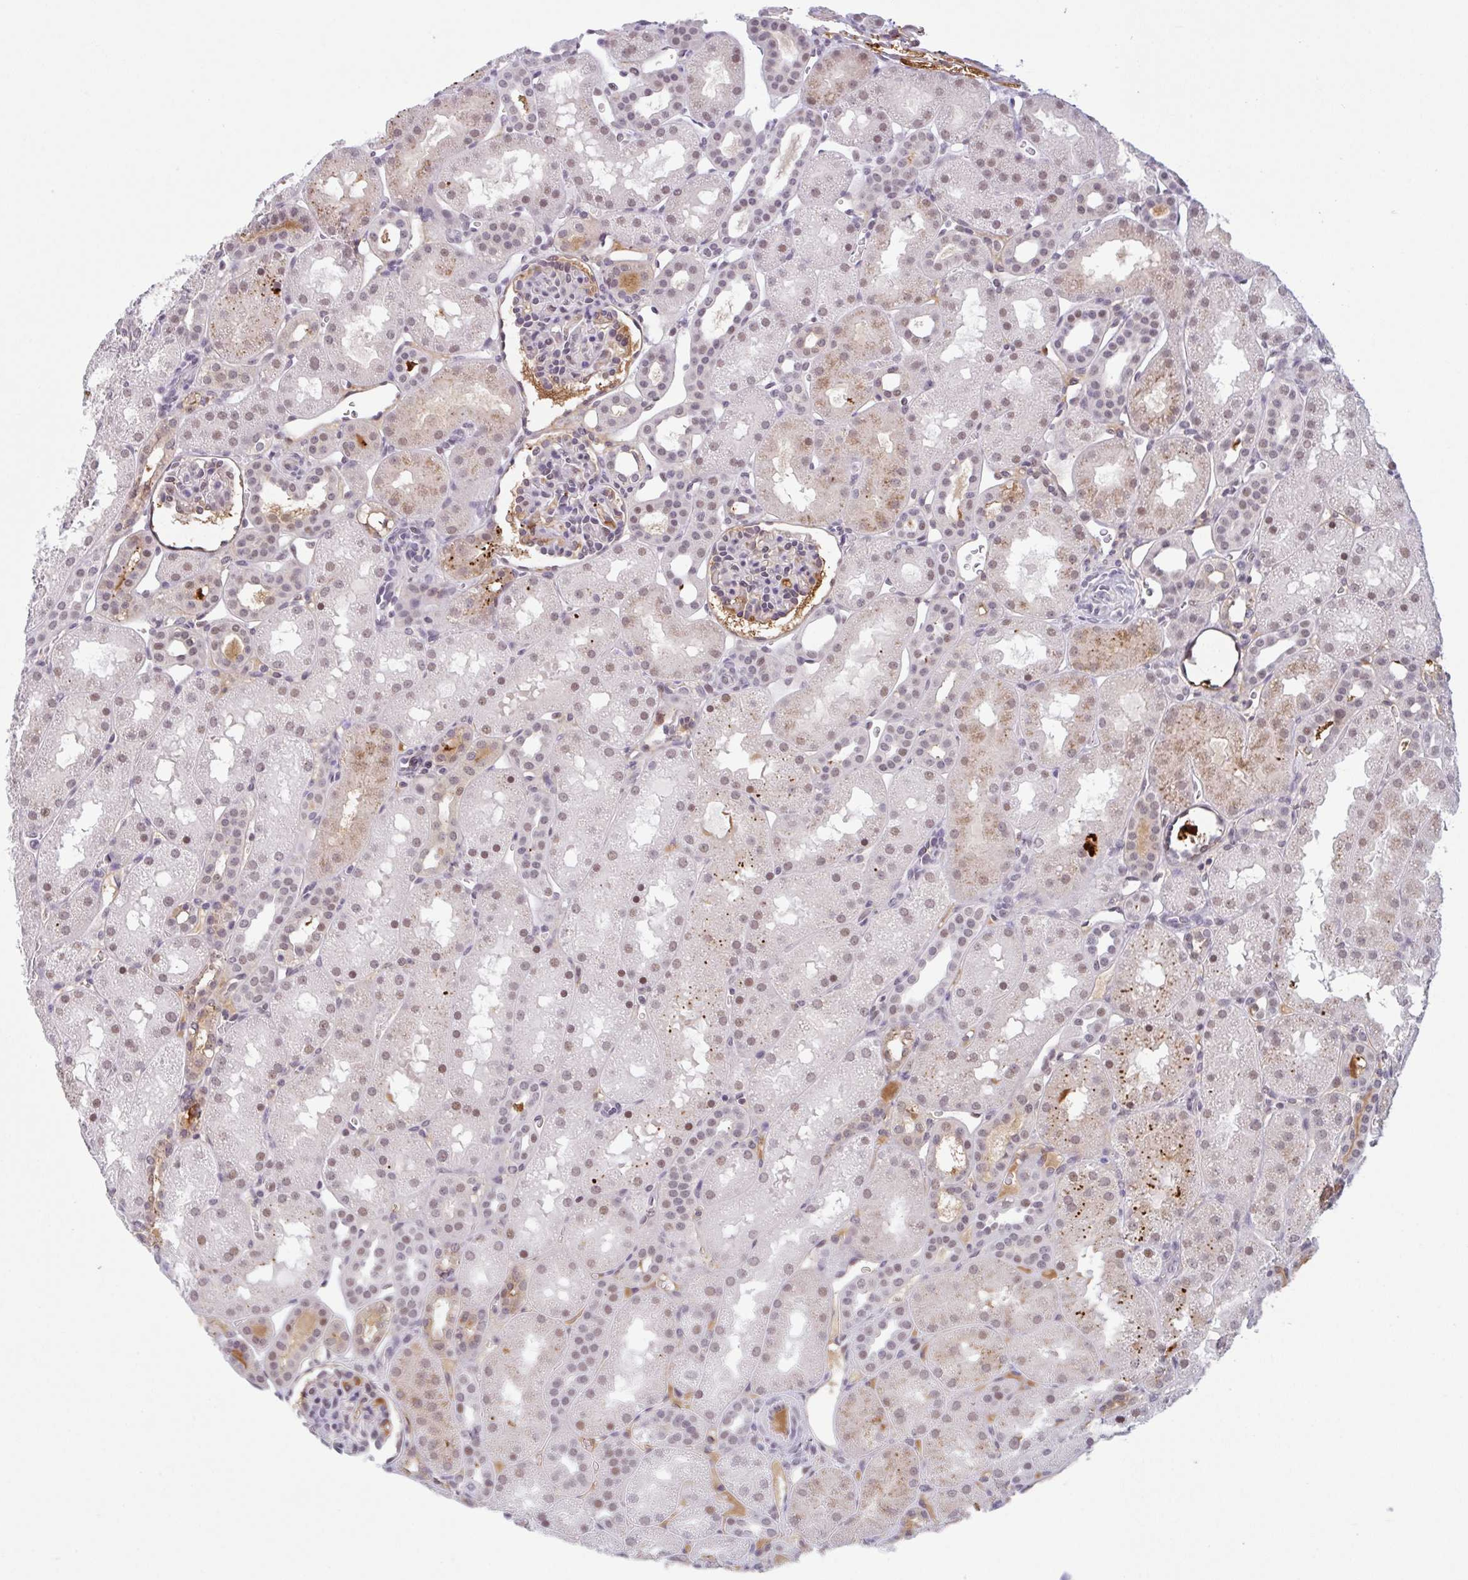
{"staining": {"intensity": "weak", "quantity": "25%-75%", "location": "nuclear"}, "tissue": "kidney", "cell_type": "Cells in glomeruli", "image_type": "normal", "snomed": [{"axis": "morphology", "description": "Normal tissue, NOS"}, {"axis": "topography", "description": "Kidney"}], "caption": "Kidney stained for a protein (brown) reveals weak nuclear positive positivity in approximately 25%-75% of cells in glomeruli.", "gene": "PLG", "patient": {"sex": "male", "age": 2}}